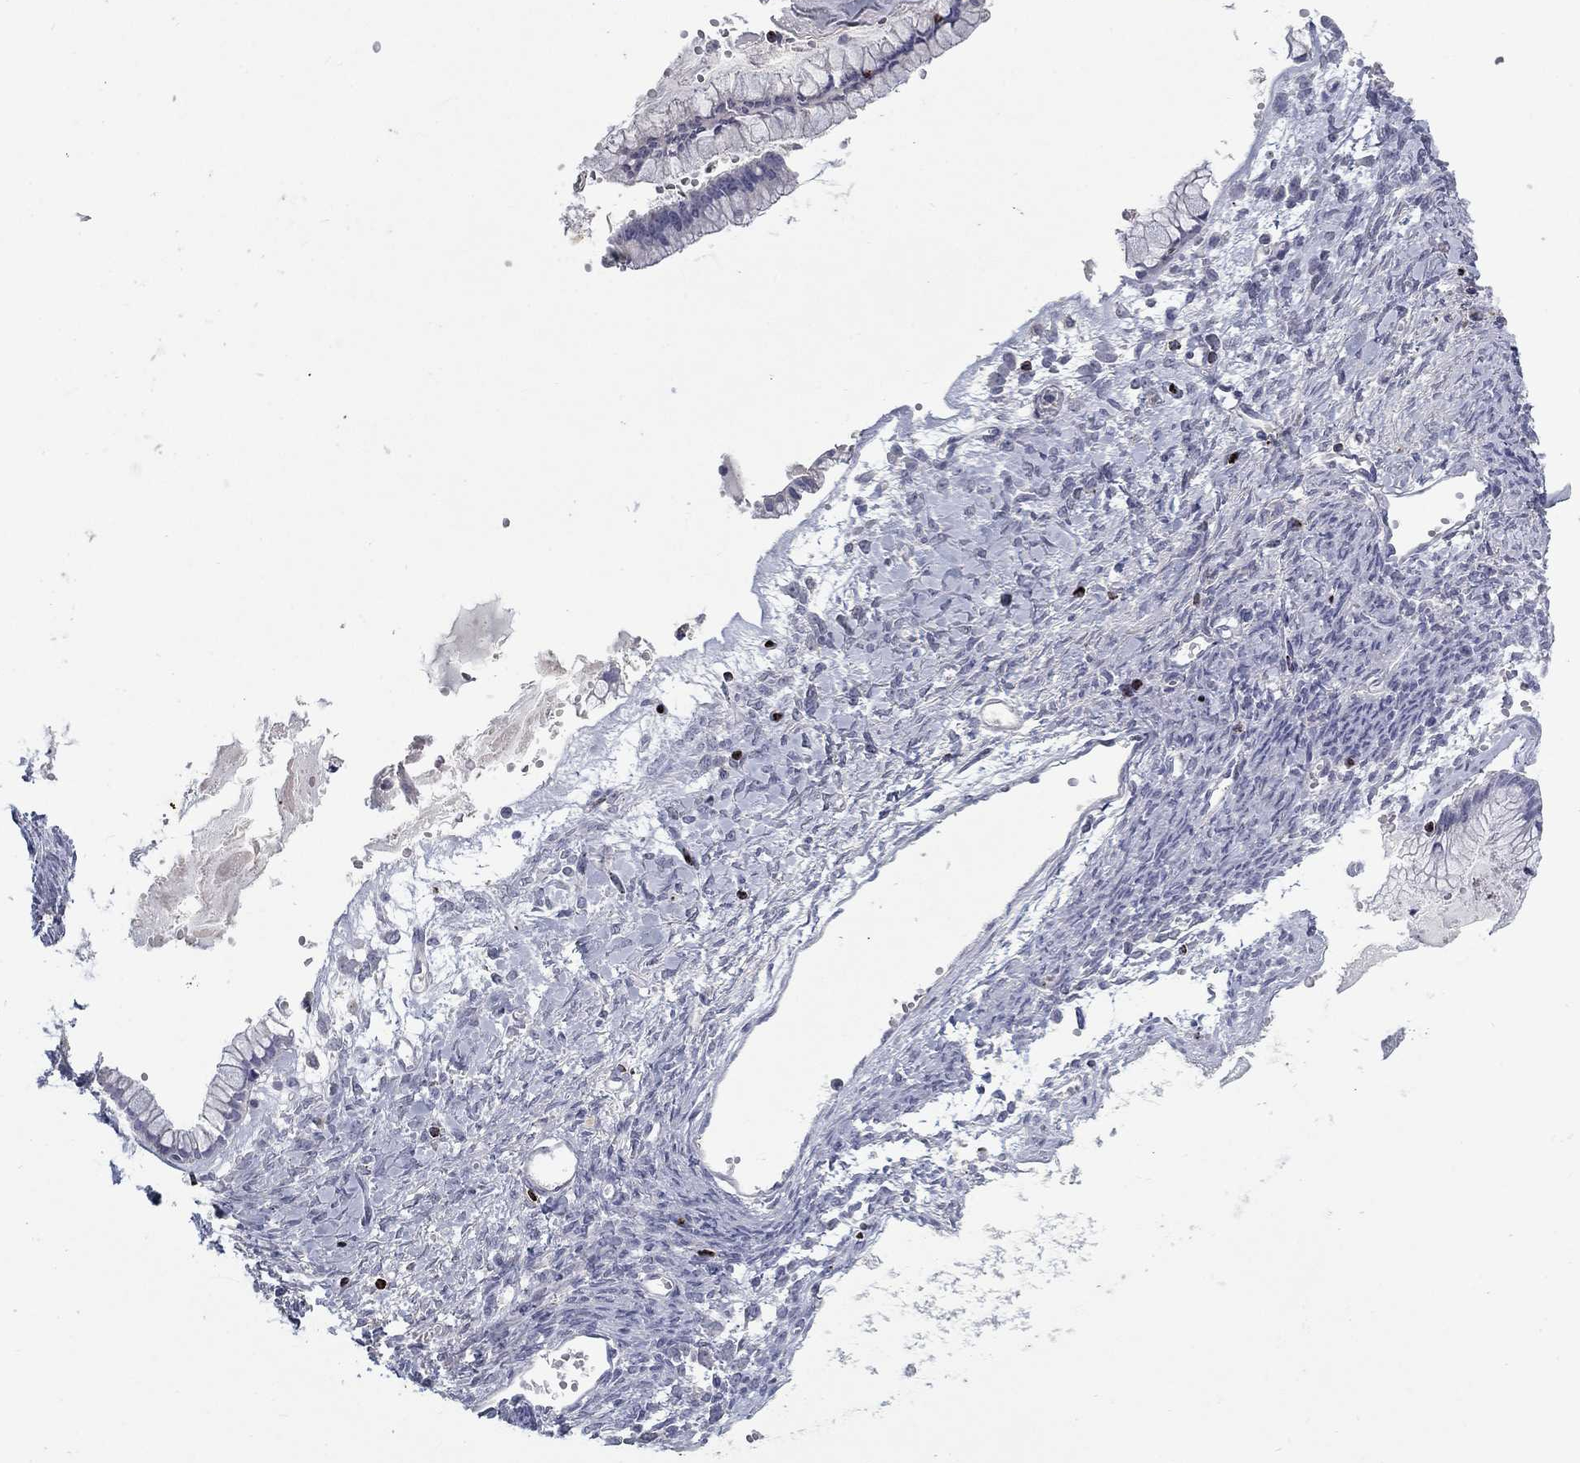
{"staining": {"intensity": "negative", "quantity": "none", "location": "none"}, "tissue": "ovarian cancer", "cell_type": "Tumor cells", "image_type": "cancer", "snomed": [{"axis": "morphology", "description": "Cystadenocarcinoma, mucinous, NOS"}, {"axis": "topography", "description": "Ovary"}], "caption": "Image shows no significant protein staining in tumor cells of ovarian mucinous cystadenocarcinoma.", "gene": "GZMA", "patient": {"sex": "female", "age": 67}}